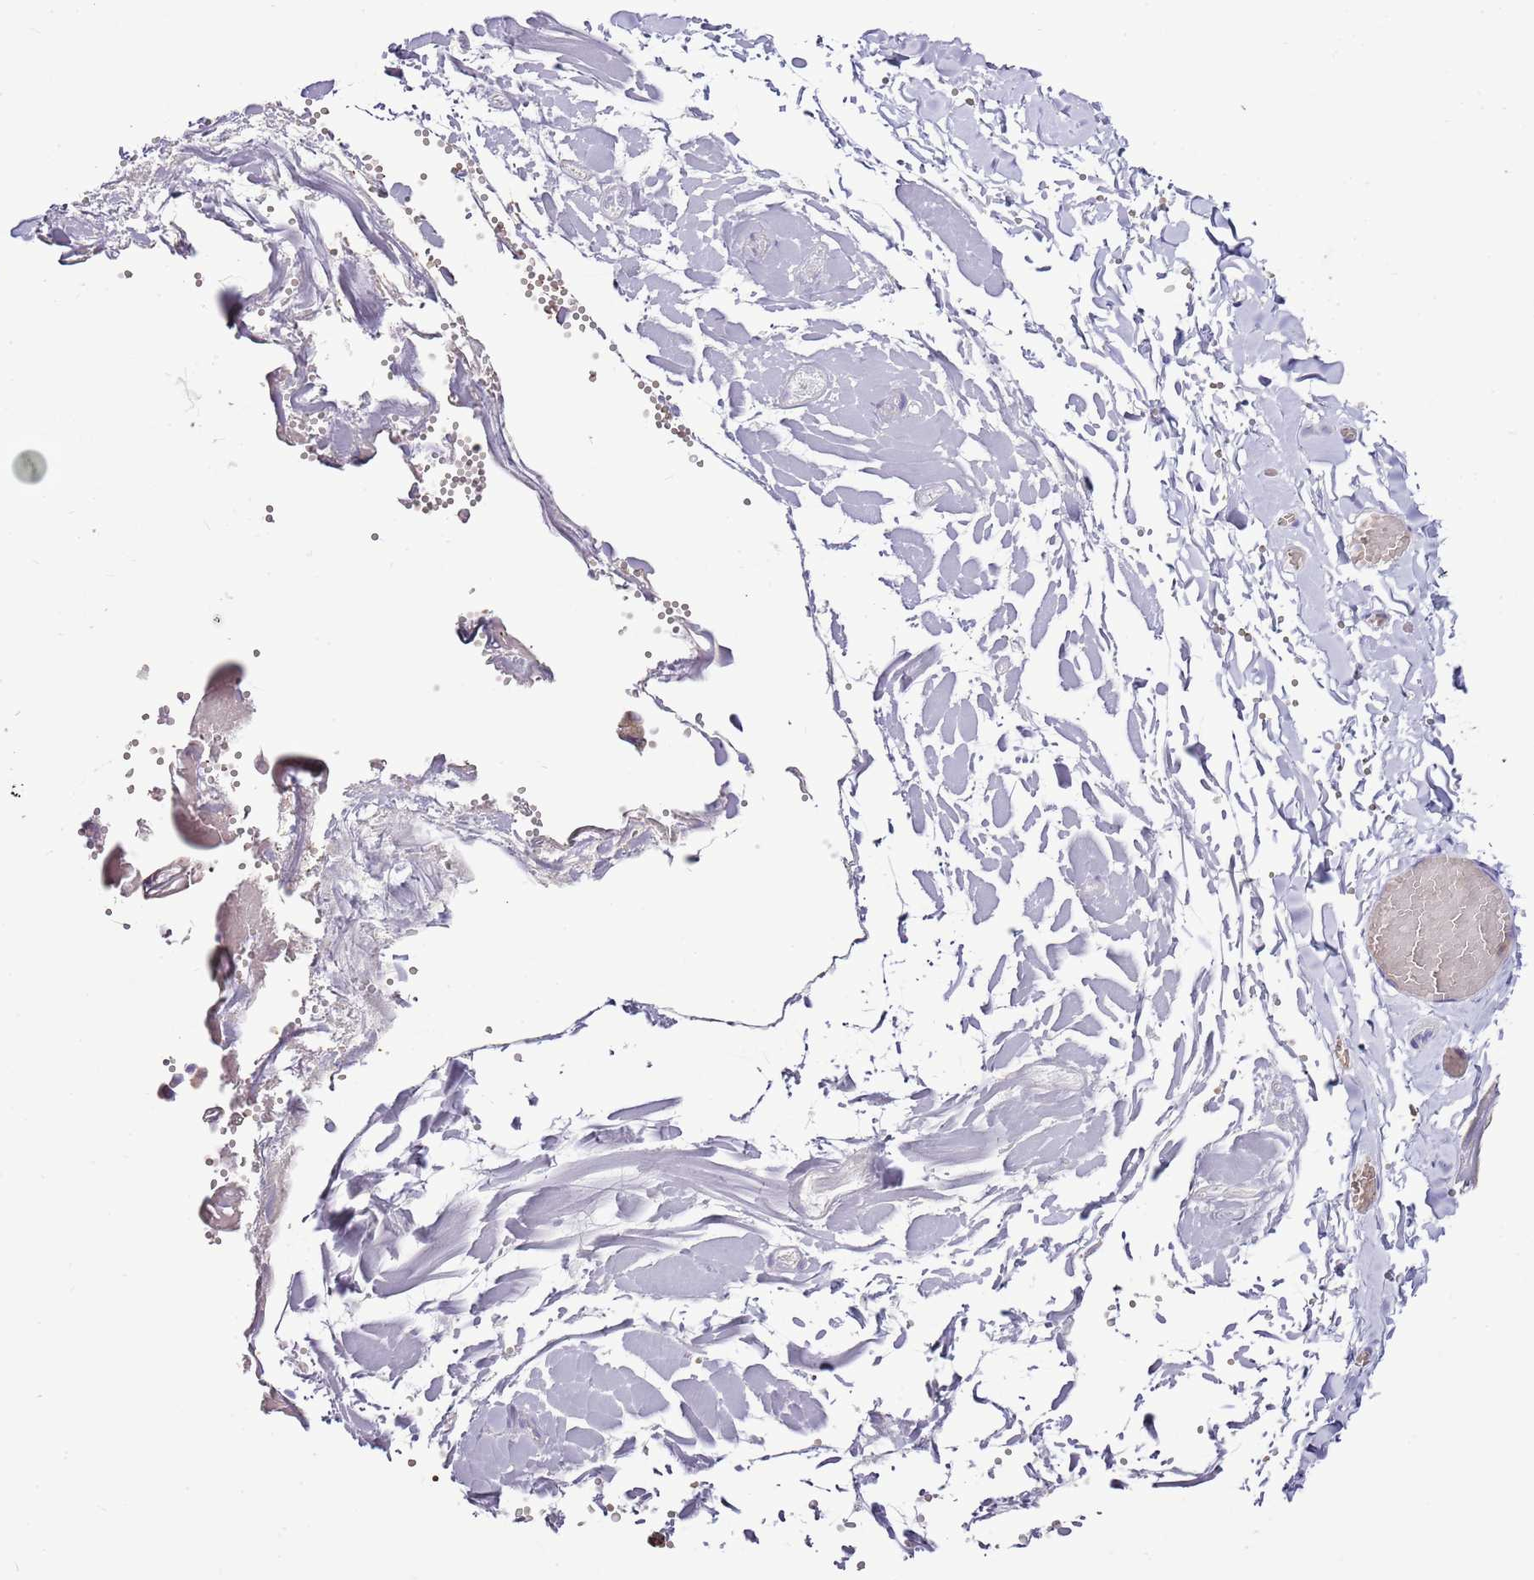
{"staining": {"intensity": "negative", "quantity": "none", "location": "none"}, "tissue": "adipose tissue", "cell_type": "Adipocytes", "image_type": "normal", "snomed": [{"axis": "morphology", "description": "Normal tissue, NOS"}, {"axis": "topography", "description": "Gallbladder"}, {"axis": "topography", "description": "Peripheral nerve tissue"}], "caption": "An immunohistochemistry (IHC) micrograph of normal adipose tissue is shown. There is no staining in adipocytes of adipose tissue. (Brightfield microscopy of DAB IHC at high magnification).", "gene": "ATXN2L", "patient": {"sex": "male", "age": 38}}